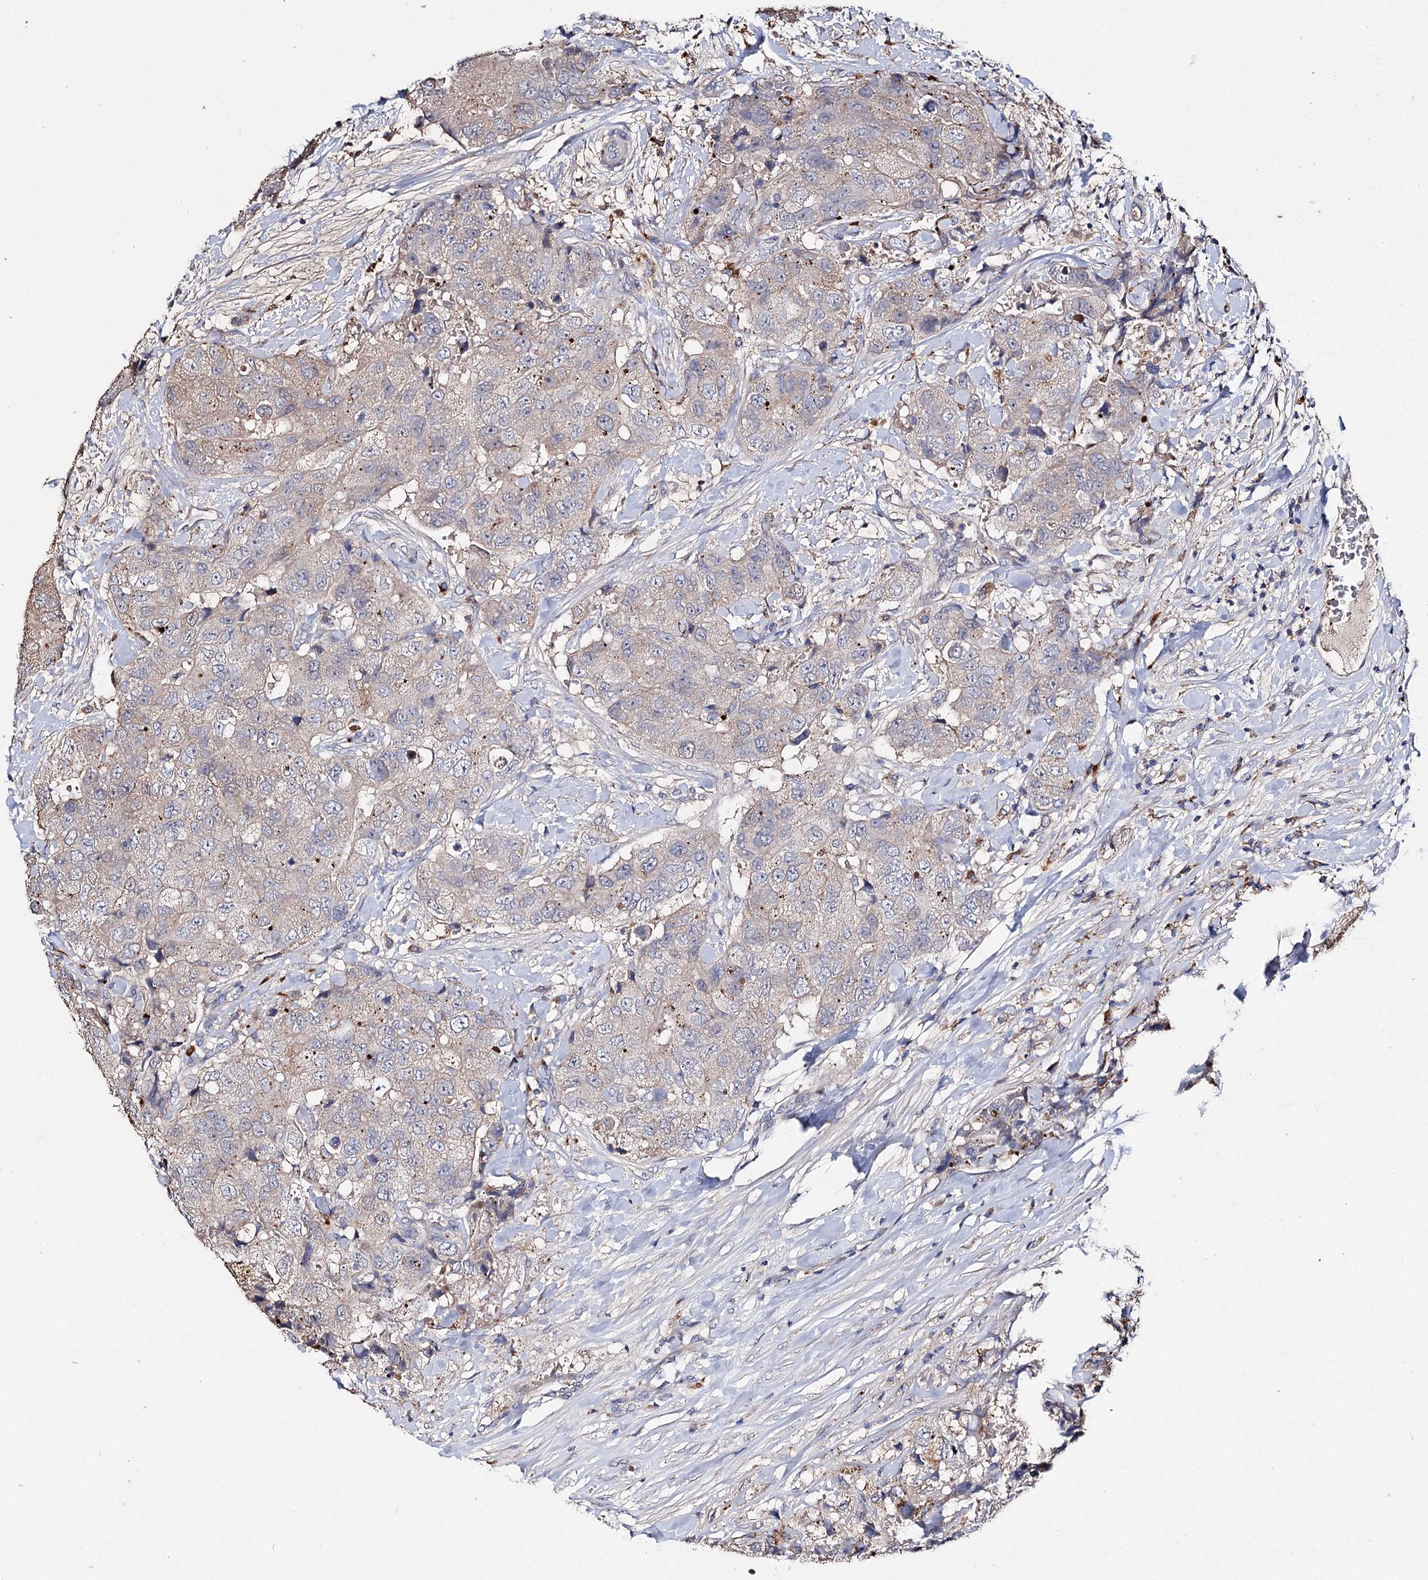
{"staining": {"intensity": "weak", "quantity": "<25%", "location": "cytoplasmic/membranous"}, "tissue": "breast cancer", "cell_type": "Tumor cells", "image_type": "cancer", "snomed": [{"axis": "morphology", "description": "Duct carcinoma"}, {"axis": "topography", "description": "Breast"}], "caption": "There is no significant expression in tumor cells of breast infiltrating ductal carcinoma. (DAB immunohistochemistry (IHC) visualized using brightfield microscopy, high magnification).", "gene": "DNAH6", "patient": {"sex": "female", "age": 62}}